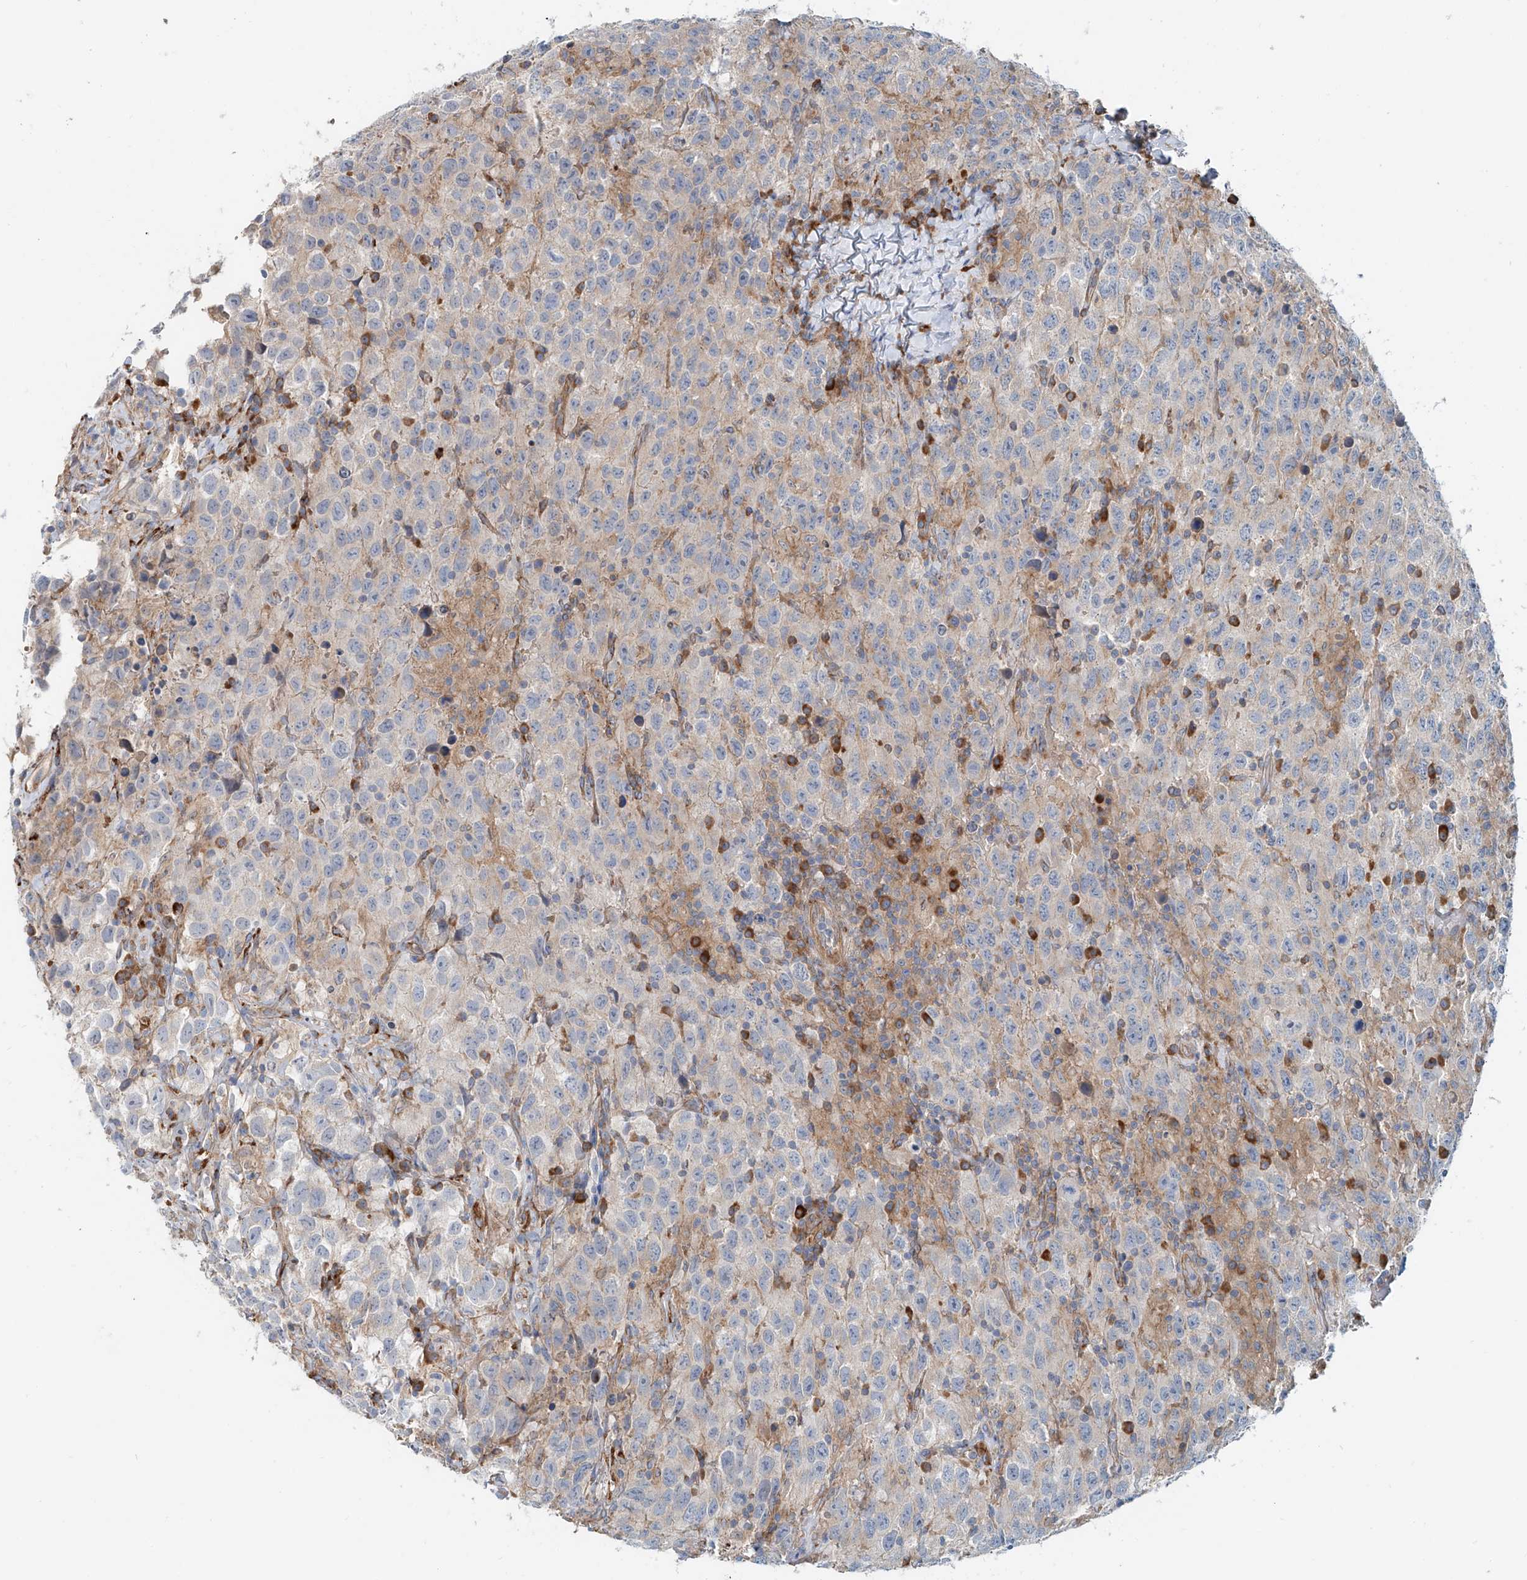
{"staining": {"intensity": "weak", "quantity": "<25%", "location": "cytoplasmic/membranous"}, "tissue": "testis cancer", "cell_type": "Tumor cells", "image_type": "cancer", "snomed": [{"axis": "morphology", "description": "Seminoma, NOS"}, {"axis": "topography", "description": "Testis"}], "caption": "Testis cancer (seminoma) stained for a protein using immunohistochemistry demonstrates no staining tumor cells.", "gene": "SNAP29", "patient": {"sex": "male", "age": 41}}